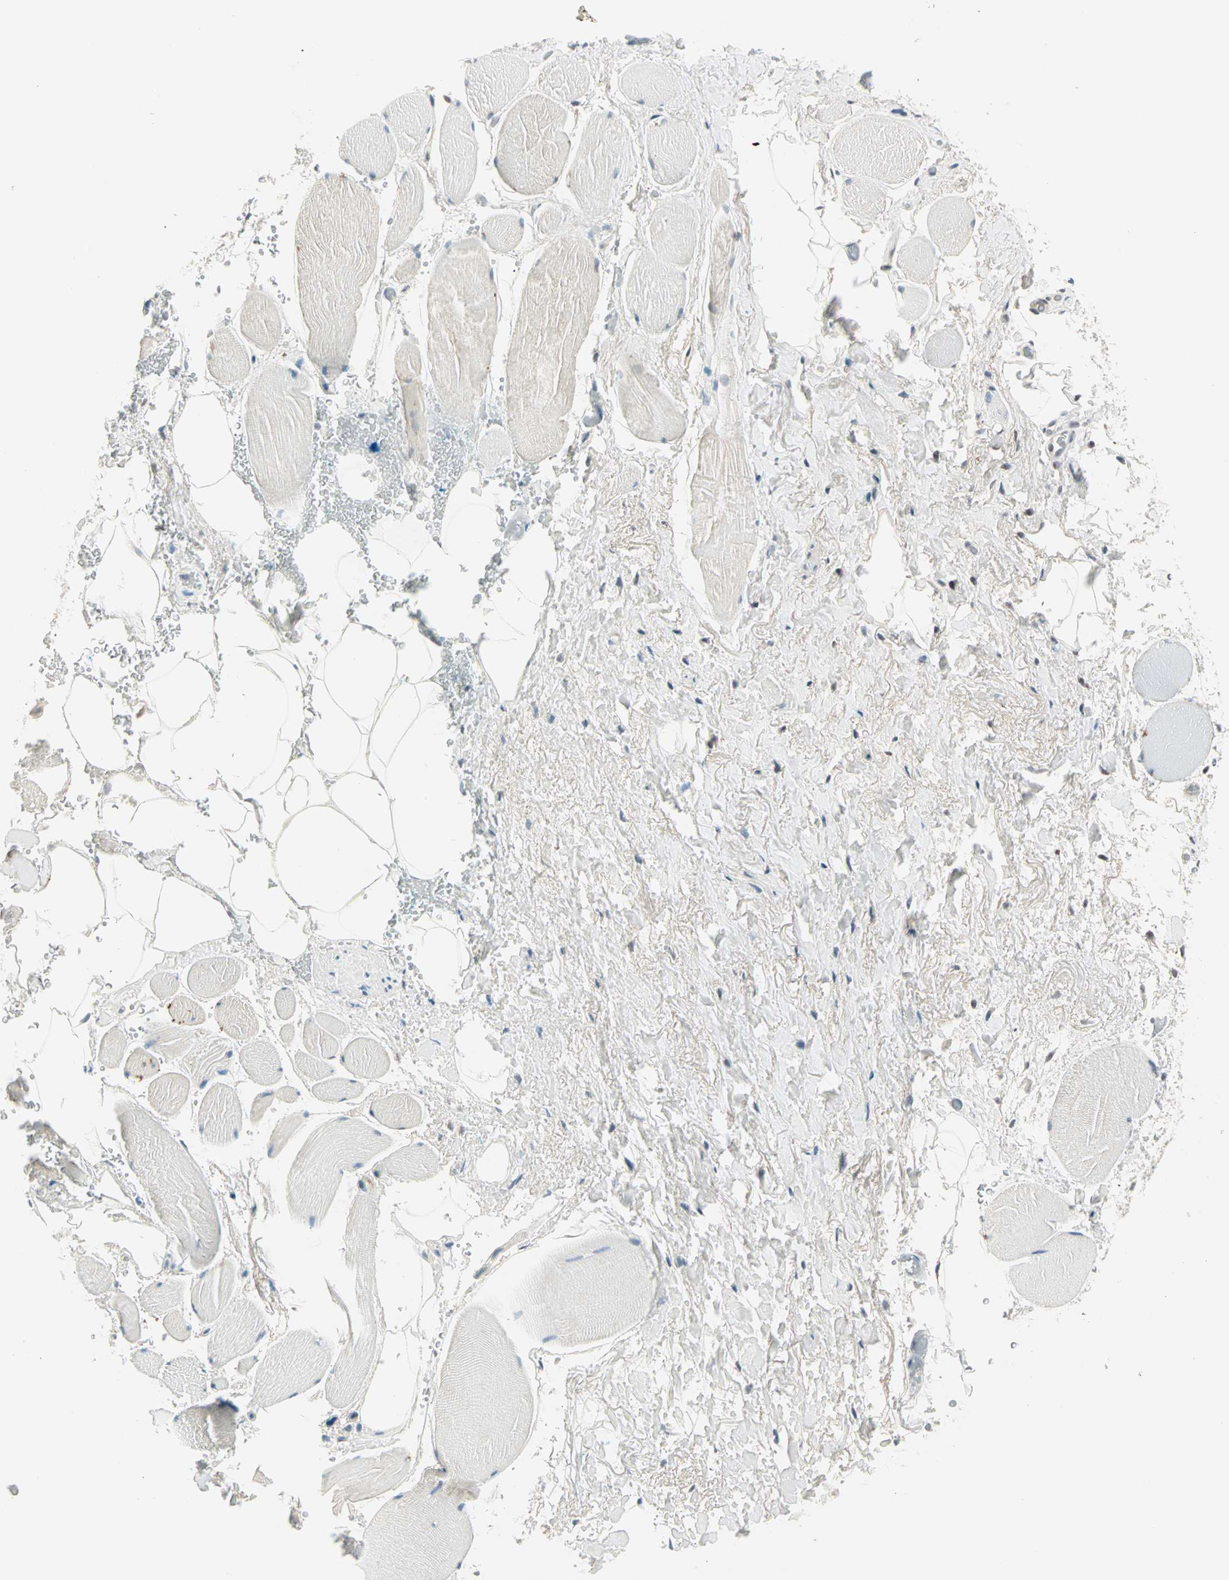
{"staining": {"intensity": "negative", "quantity": "none", "location": "none"}, "tissue": "adipose tissue", "cell_type": "Adipocytes", "image_type": "normal", "snomed": [{"axis": "morphology", "description": "Normal tissue, NOS"}, {"axis": "topography", "description": "Soft tissue"}, {"axis": "topography", "description": "Peripheral nerve tissue"}], "caption": "High power microscopy histopathology image of an IHC image of normal adipose tissue, revealing no significant positivity in adipocytes.", "gene": "SIN3A", "patient": {"sex": "female", "age": 71}}